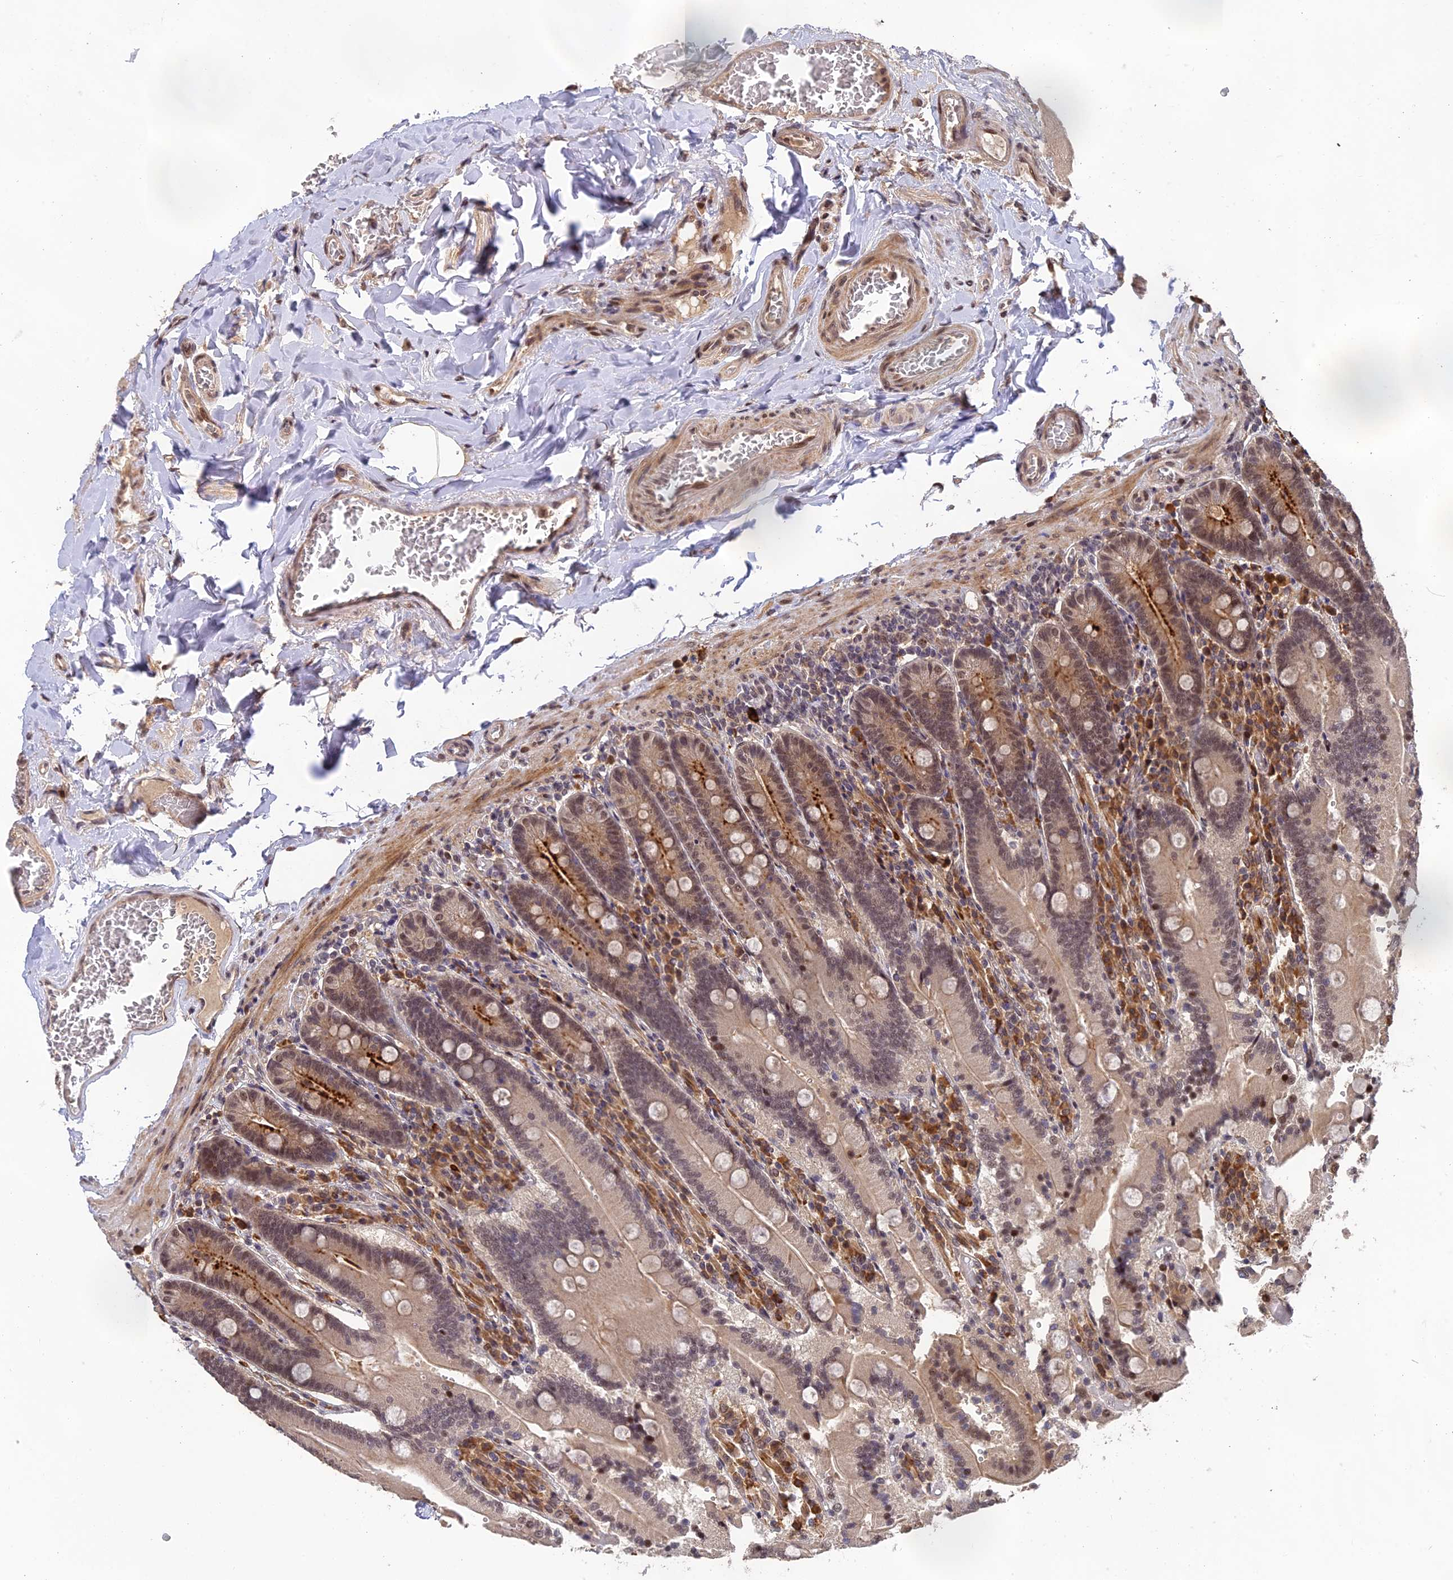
{"staining": {"intensity": "moderate", "quantity": "25%-75%", "location": "cytoplasmic/membranous,nuclear"}, "tissue": "duodenum", "cell_type": "Glandular cells", "image_type": "normal", "snomed": [{"axis": "morphology", "description": "Normal tissue, NOS"}, {"axis": "topography", "description": "Duodenum"}], "caption": "Immunohistochemistry of unremarkable duodenum reveals medium levels of moderate cytoplasmic/membranous,nuclear positivity in about 25%-75% of glandular cells.", "gene": "OSBPL1A", "patient": {"sex": "female", "age": 62}}